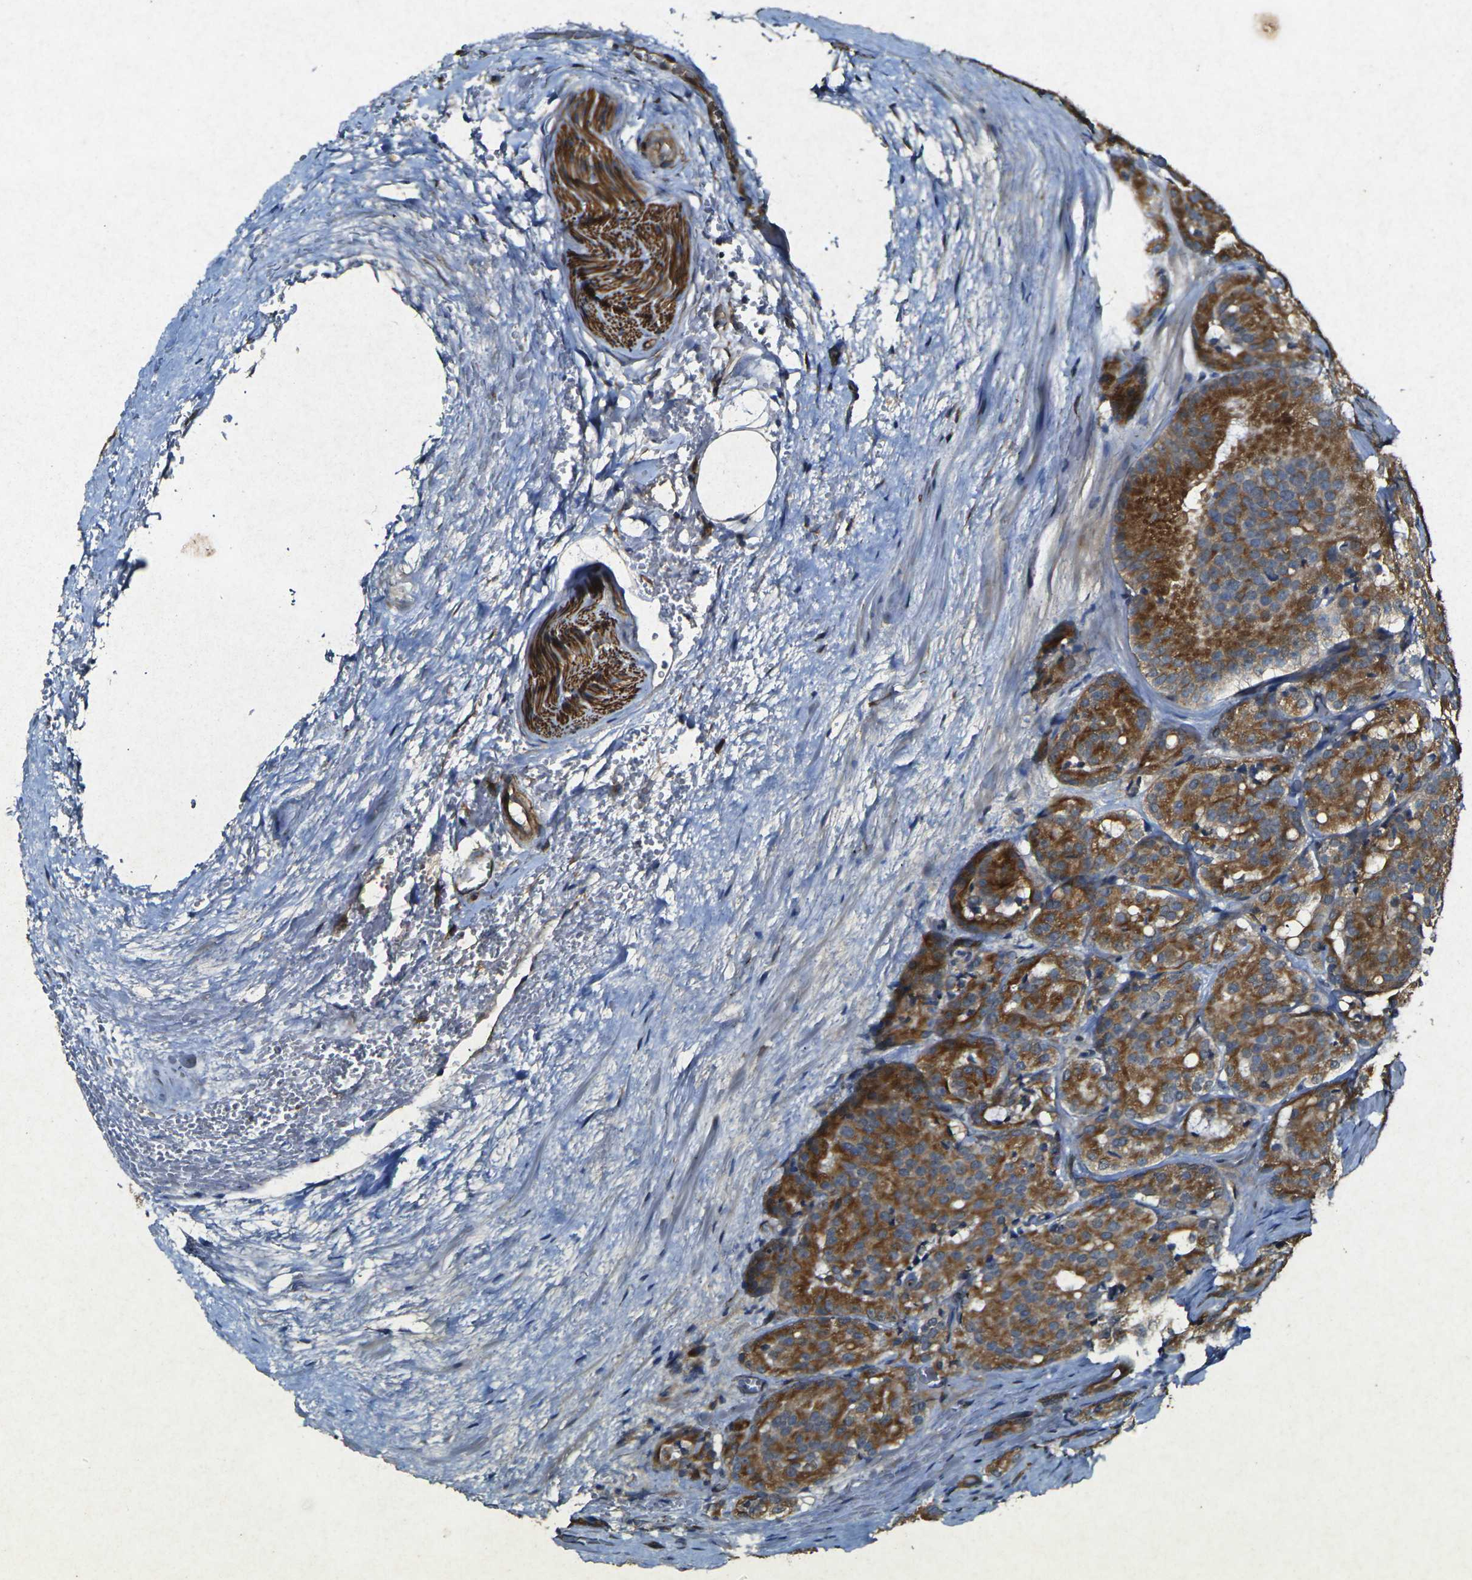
{"staining": {"intensity": "strong", "quantity": ">75%", "location": "cytoplasmic/membranous"}, "tissue": "prostate cancer", "cell_type": "Tumor cells", "image_type": "cancer", "snomed": [{"axis": "morphology", "description": "Adenocarcinoma, High grade"}, {"axis": "topography", "description": "Prostate"}], "caption": "IHC histopathology image of prostate cancer (adenocarcinoma (high-grade)) stained for a protein (brown), which shows high levels of strong cytoplasmic/membranous expression in approximately >75% of tumor cells.", "gene": "RGMA", "patient": {"sex": "male", "age": 64}}